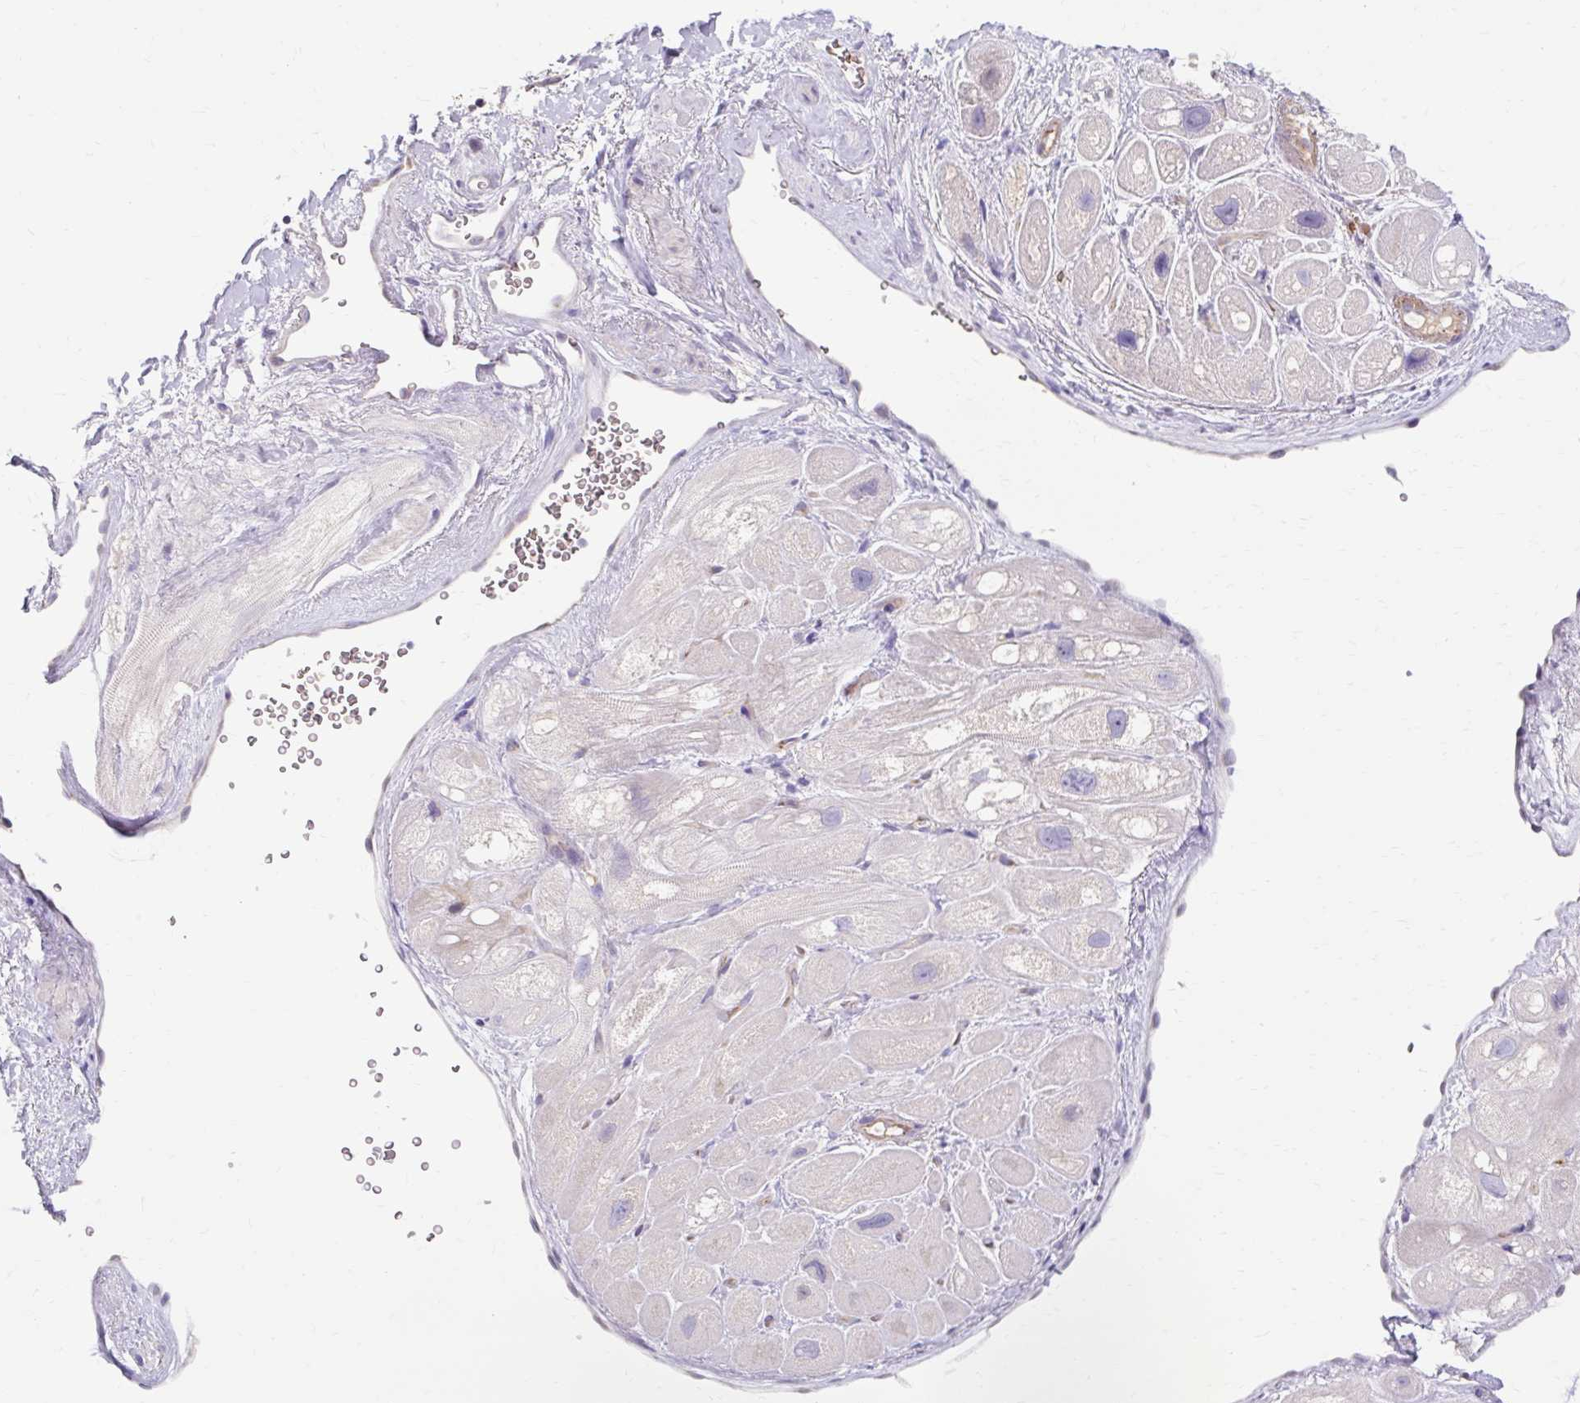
{"staining": {"intensity": "negative", "quantity": "none", "location": "none"}, "tissue": "heart muscle", "cell_type": "Cardiomyocytes", "image_type": "normal", "snomed": [{"axis": "morphology", "description": "Normal tissue, NOS"}, {"axis": "topography", "description": "Heart"}], "caption": "IHC micrograph of benign human heart muscle stained for a protein (brown), which demonstrates no staining in cardiomyocytes.", "gene": "USHBP1", "patient": {"sex": "male", "age": 49}}